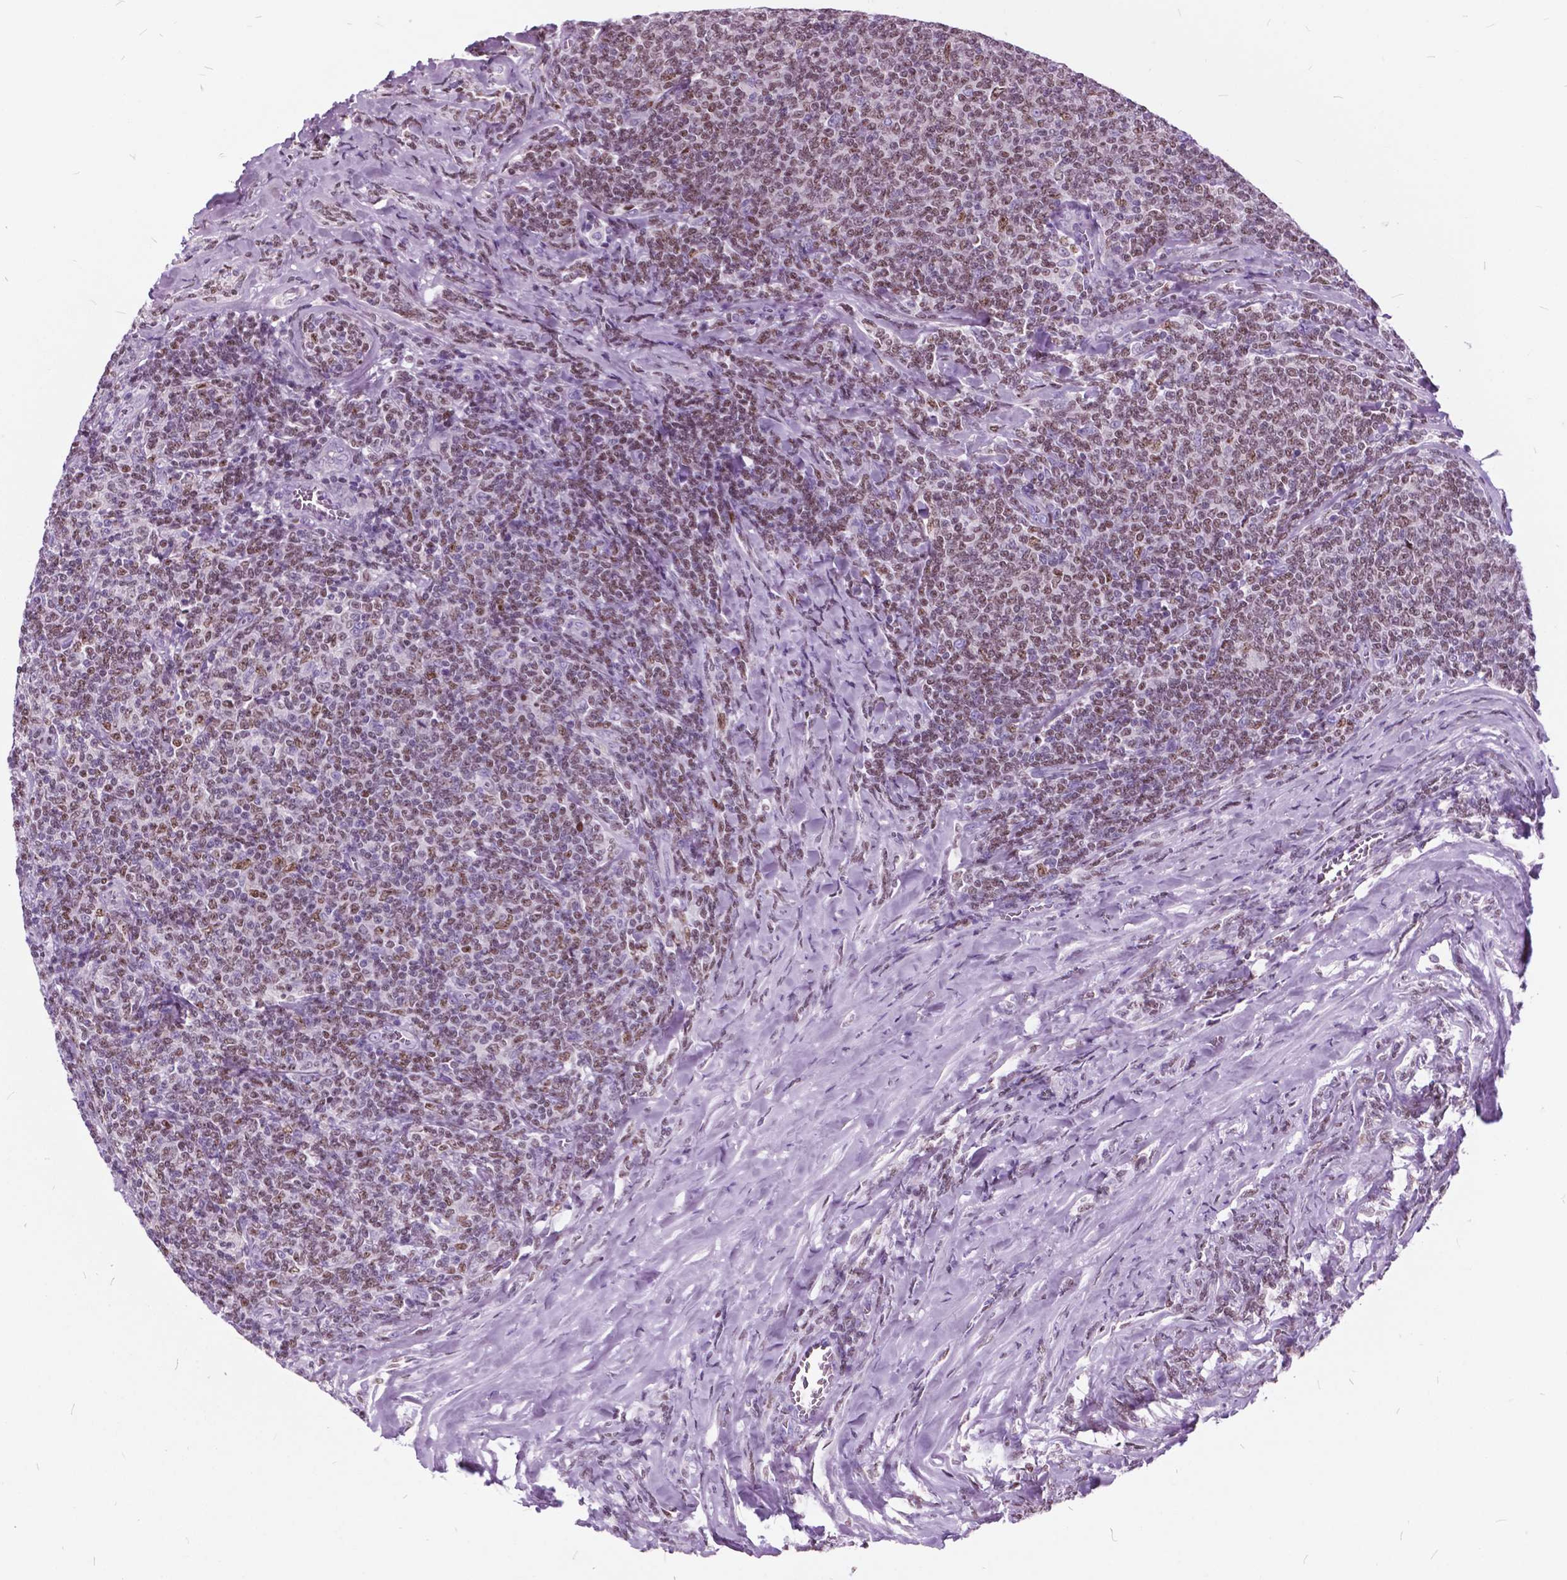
{"staining": {"intensity": "moderate", "quantity": ">75%", "location": "nuclear"}, "tissue": "lymphoma", "cell_type": "Tumor cells", "image_type": "cancer", "snomed": [{"axis": "morphology", "description": "Malignant lymphoma, non-Hodgkin's type, Low grade"}, {"axis": "topography", "description": "Lymph node"}], "caption": "The photomicrograph demonstrates staining of lymphoma, revealing moderate nuclear protein positivity (brown color) within tumor cells.", "gene": "SP140", "patient": {"sex": "male", "age": 52}}